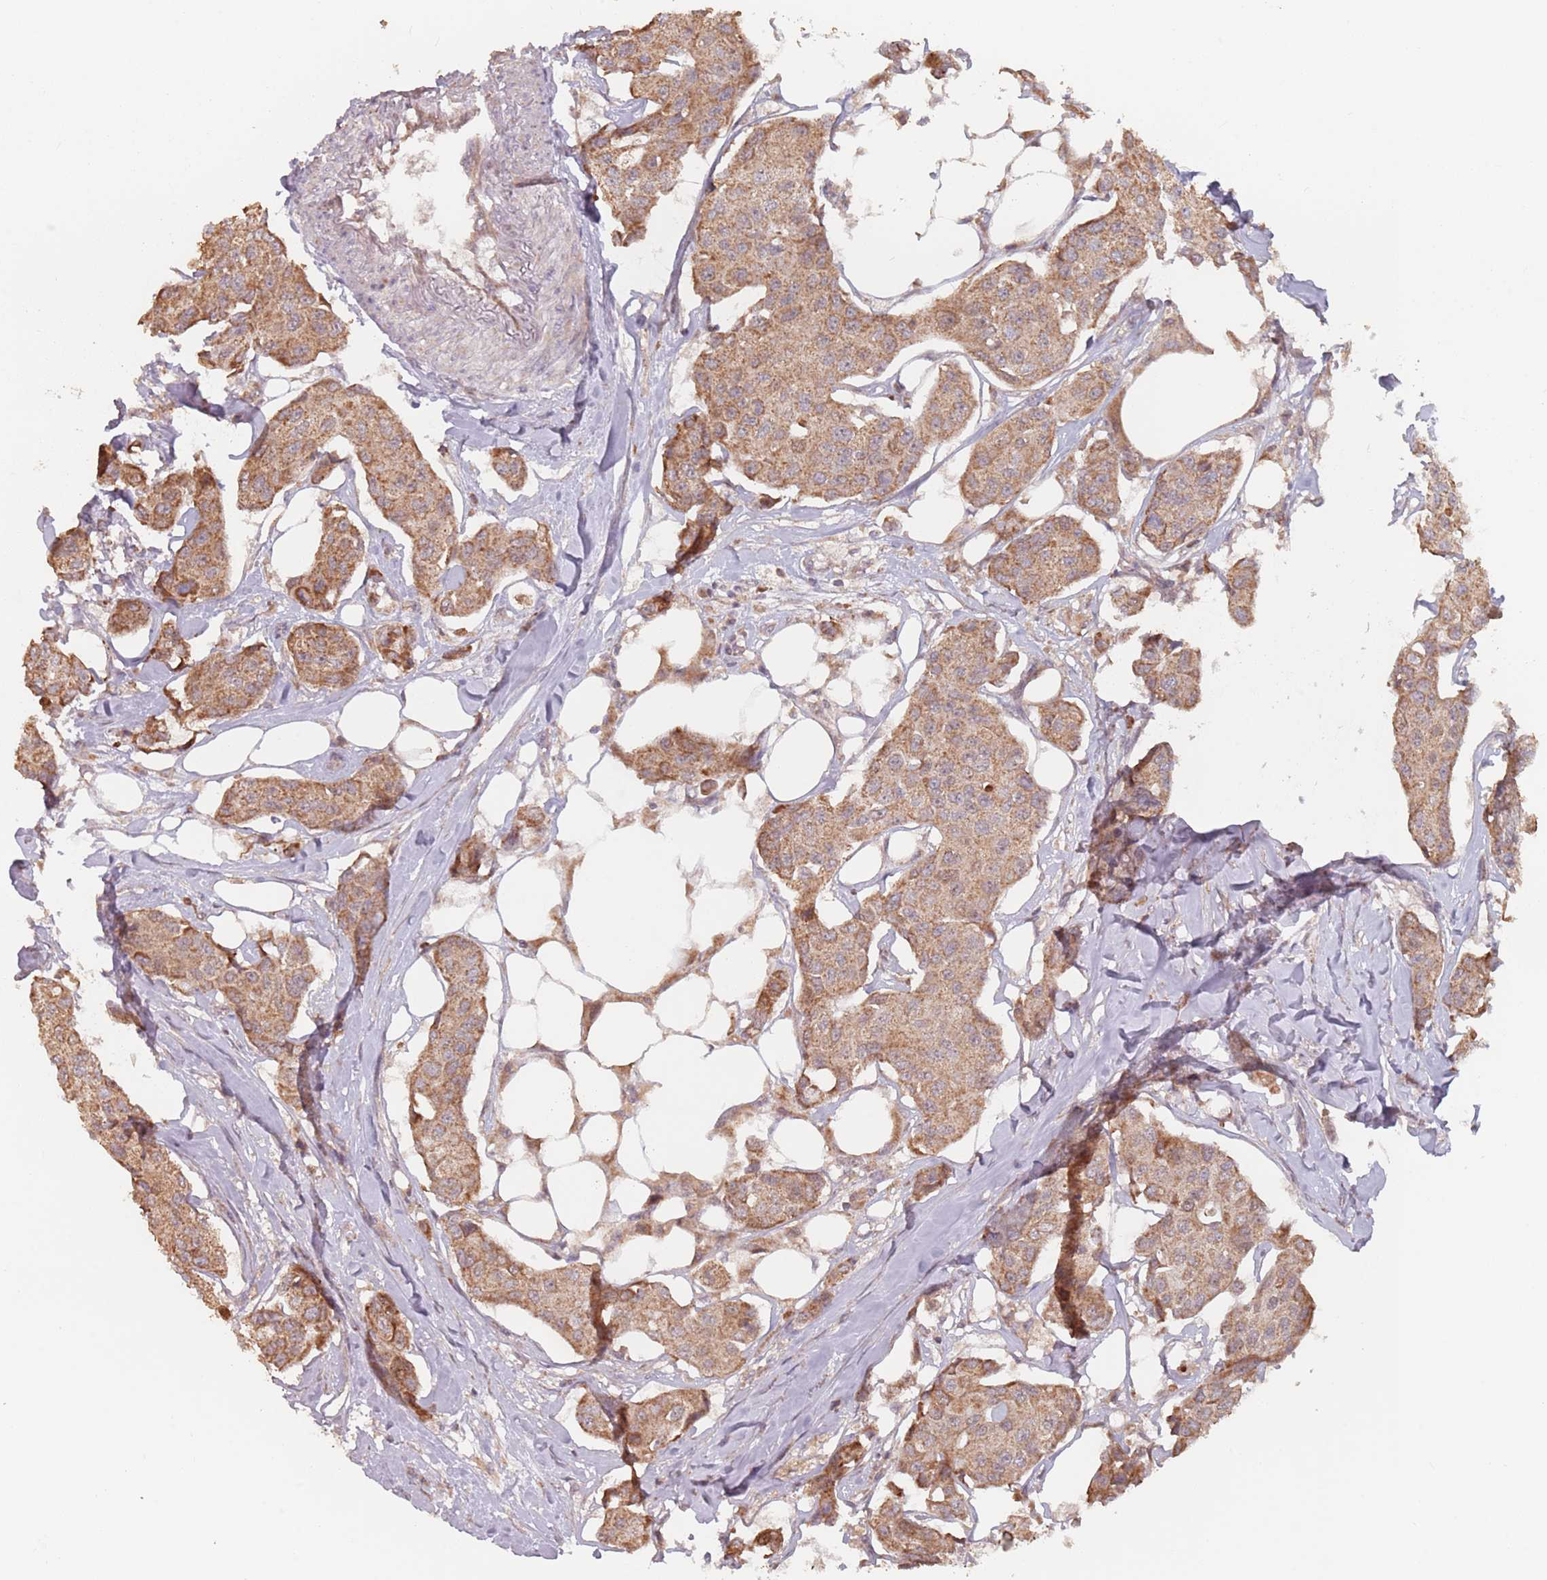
{"staining": {"intensity": "moderate", "quantity": ">75%", "location": "cytoplasmic/membranous"}, "tissue": "breast cancer", "cell_type": "Tumor cells", "image_type": "cancer", "snomed": [{"axis": "morphology", "description": "Duct carcinoma"}, {"axis": "topography", "description": "Breast"}, {"axis": "topography", "description": "Lymph node"}], "caption": "Immunohistochemistry (DAB) staining of breast cancer (intraductal carcinoma) shows moderate cytoplasmic/membranous protein staining in about >75% of tumor cells.", "gene": "VPS52", "patient": {"sex": "female", "age": 80}}